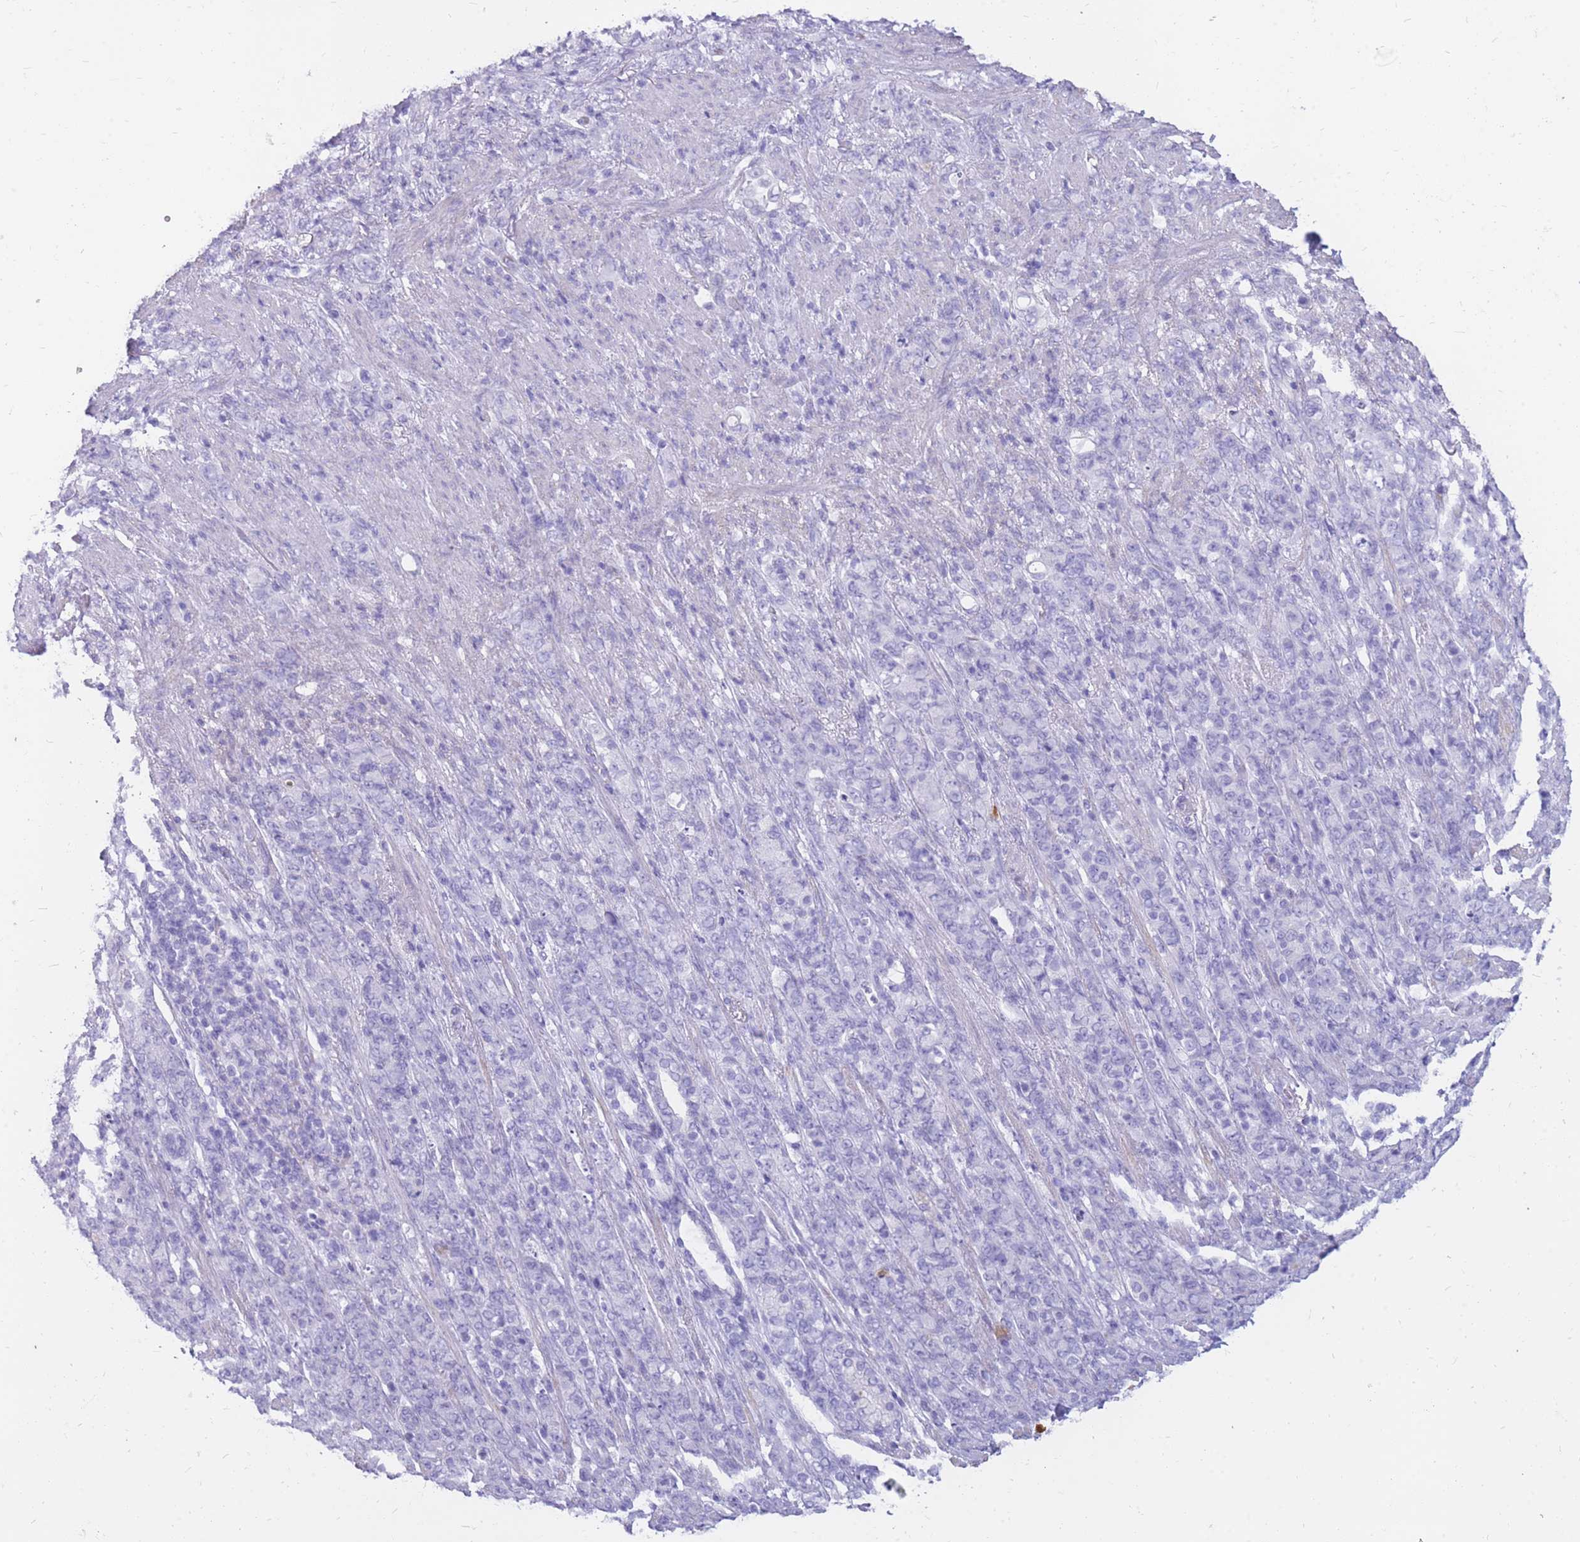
{"staining": {"intensity": "negative", "quantity": "none", "location": "none"}, "tissue": "stomach cancer", "cell_type": "Tumor cells", "image_type": "cancer", "snomed": [{"axis": "morphology", "description": "Adenocarcinoma, NOS"}, {"axis": "topography", "description": "Stomach"}], "caption": "Tumor cells are negative for protein expression in human stomach cancer.", "gene": "CYP21A2", "patient": {"sex": "female", "age": 79}}